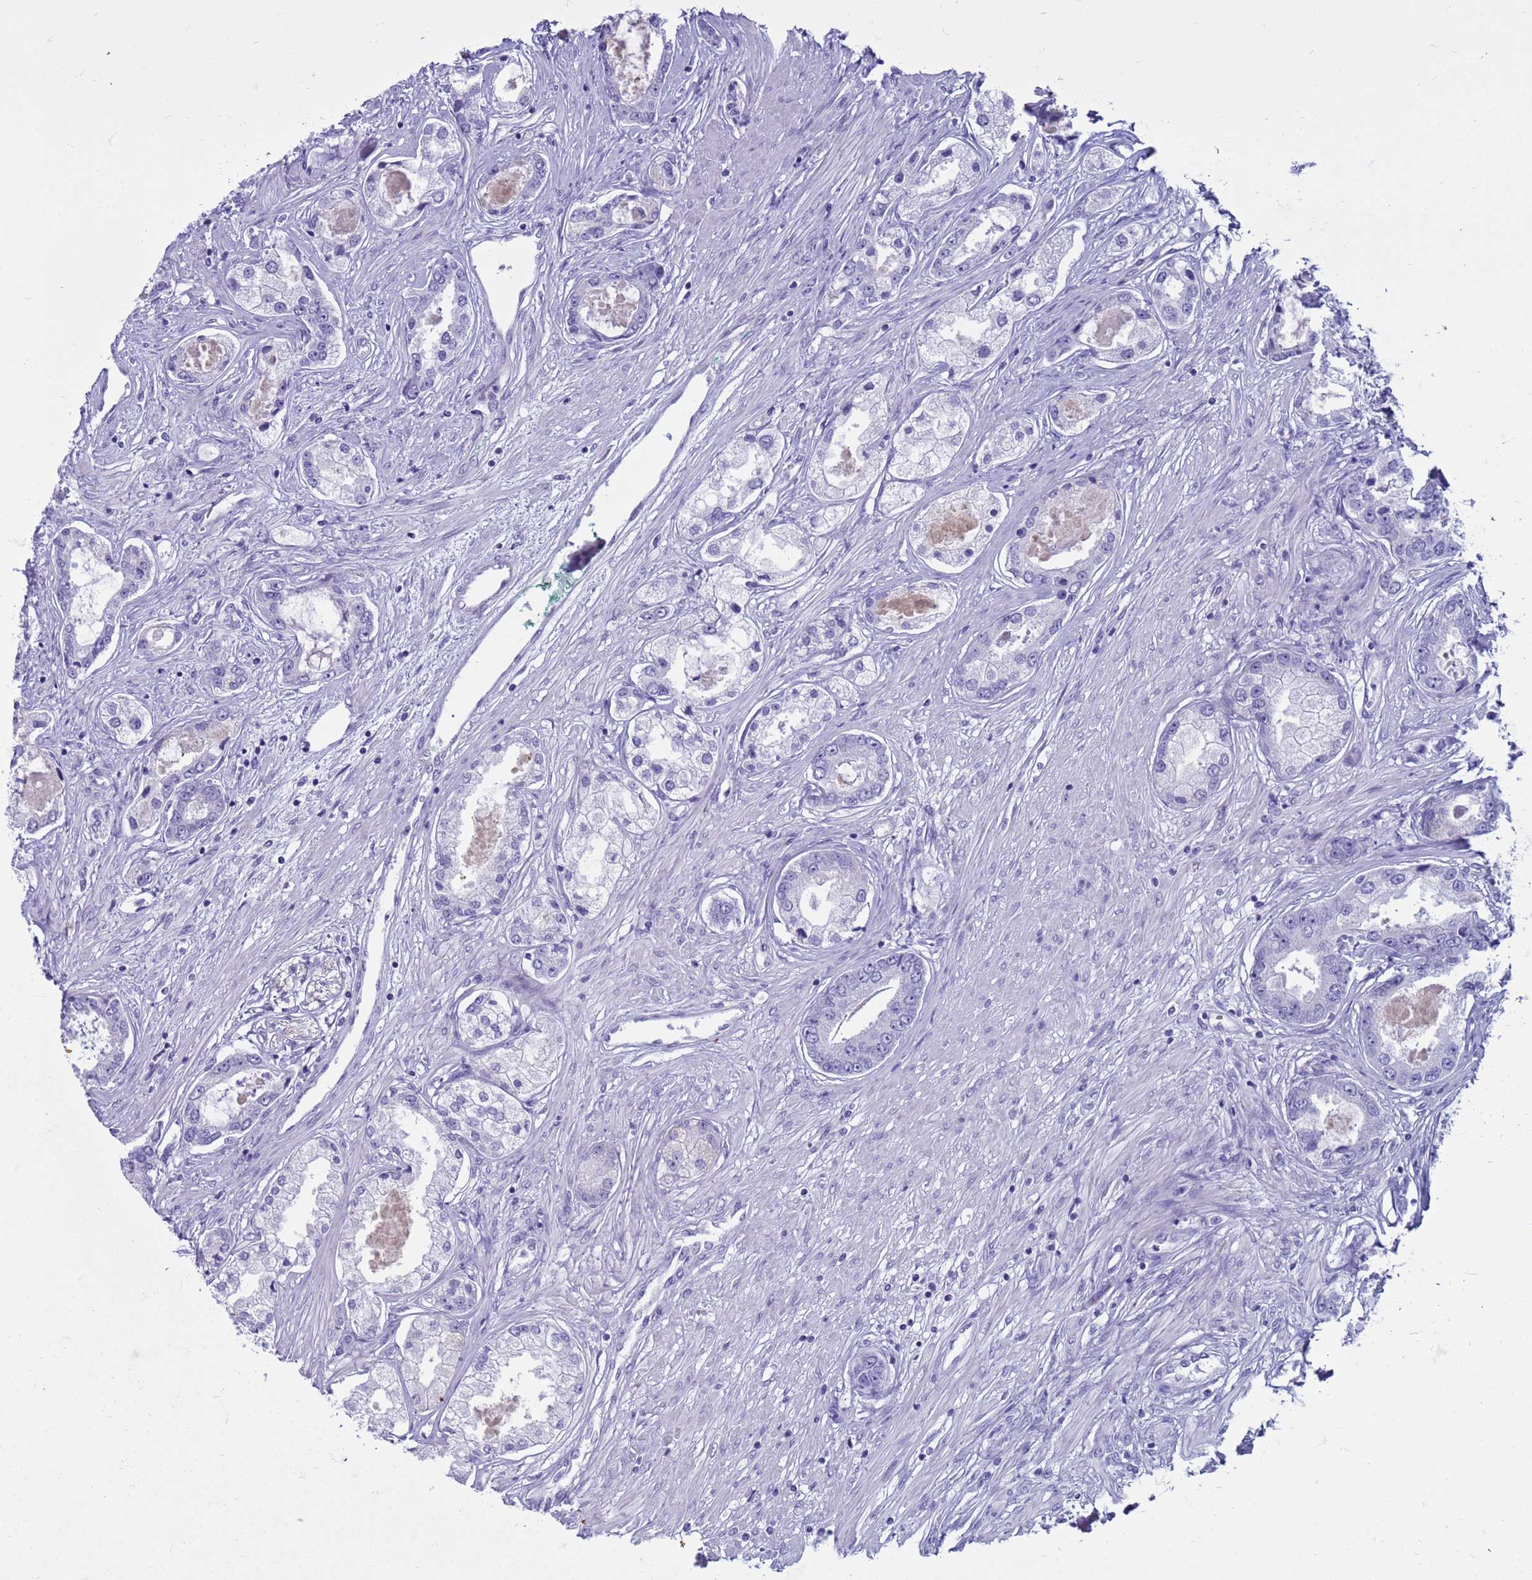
{"staining": {"intensity": "negative", "quantity": "none", "location": "none"}, "tissue": "prostate cancer", "cell_type": "Tumor cells", "image_type": "cancer", "snomed": [{"axis": "morphology", "description": "Adenocarcinoma, Low grade"}, {"axis": "topography", "description": "Prostate"}], "caption": "The photomicrograph reveals no significant positivity in tumor cells of adenocarcinoma (low-grade) (prostate).", "gene": "CST4", "patient": {"sex": "male", "age": 68}}